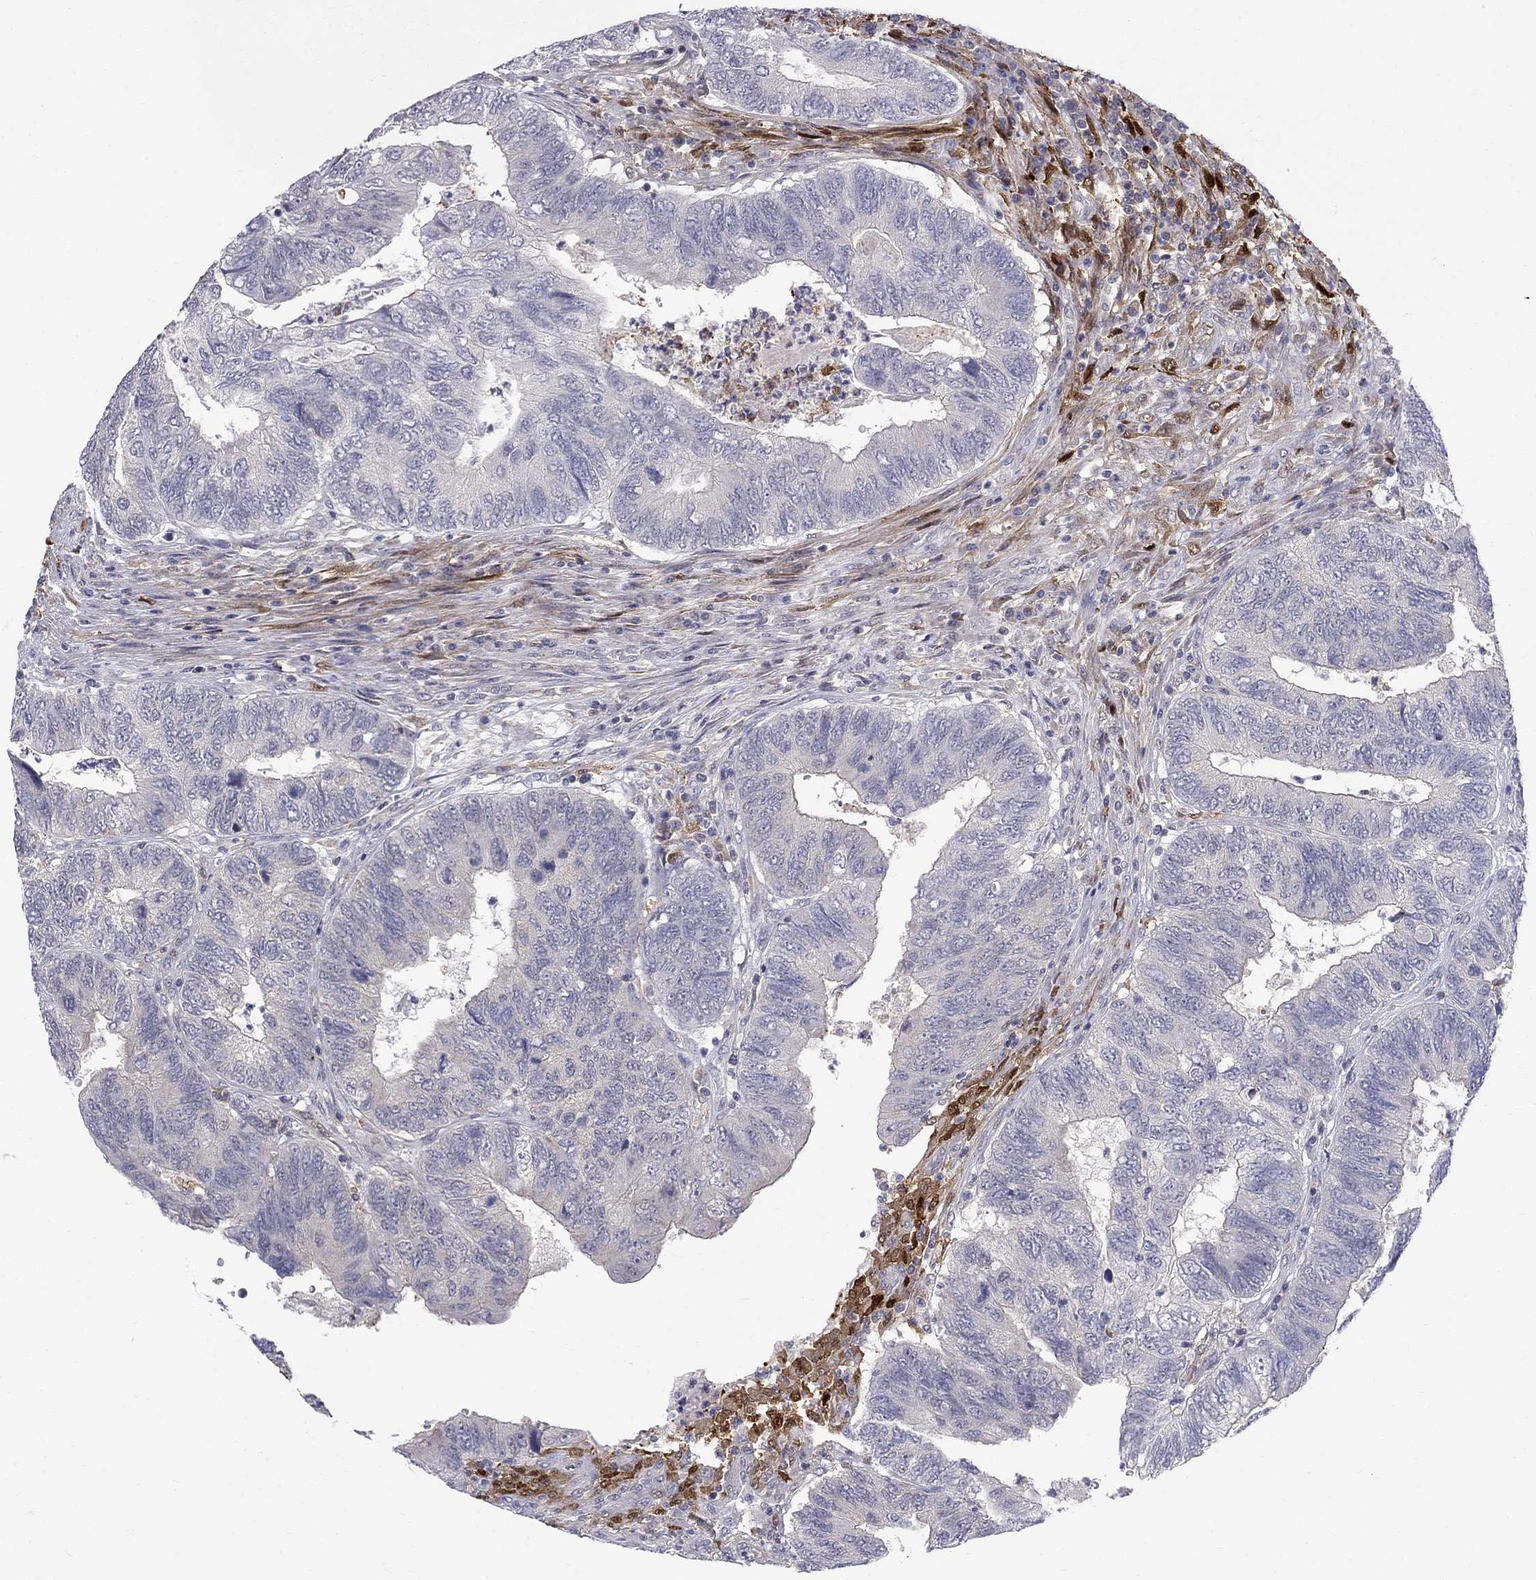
{"staining": {"intensity": "weak", "quantity": "<25%", "location": "cytoplasmic/membranous"}, "tissue": "colorectal cancer", "cell_type": "Tumor cells", "image_type": "cancer", "snomed": [{"axis": "morphology", "description": "Adenocarcinoma, NOS"}, {"axis": "topography", "description": "Colon"}], "caption": "Adenocarcinoma (colorectal) was stained to show a protein in brown. There is no significant expression in tumor cells. Brightfield microscopy of IHC stained with DAB (brown) and hematoxylin (blue), captured at high magnification.", "gene": "PCBP3", "patient": {"sex": "female", "age": 67}}